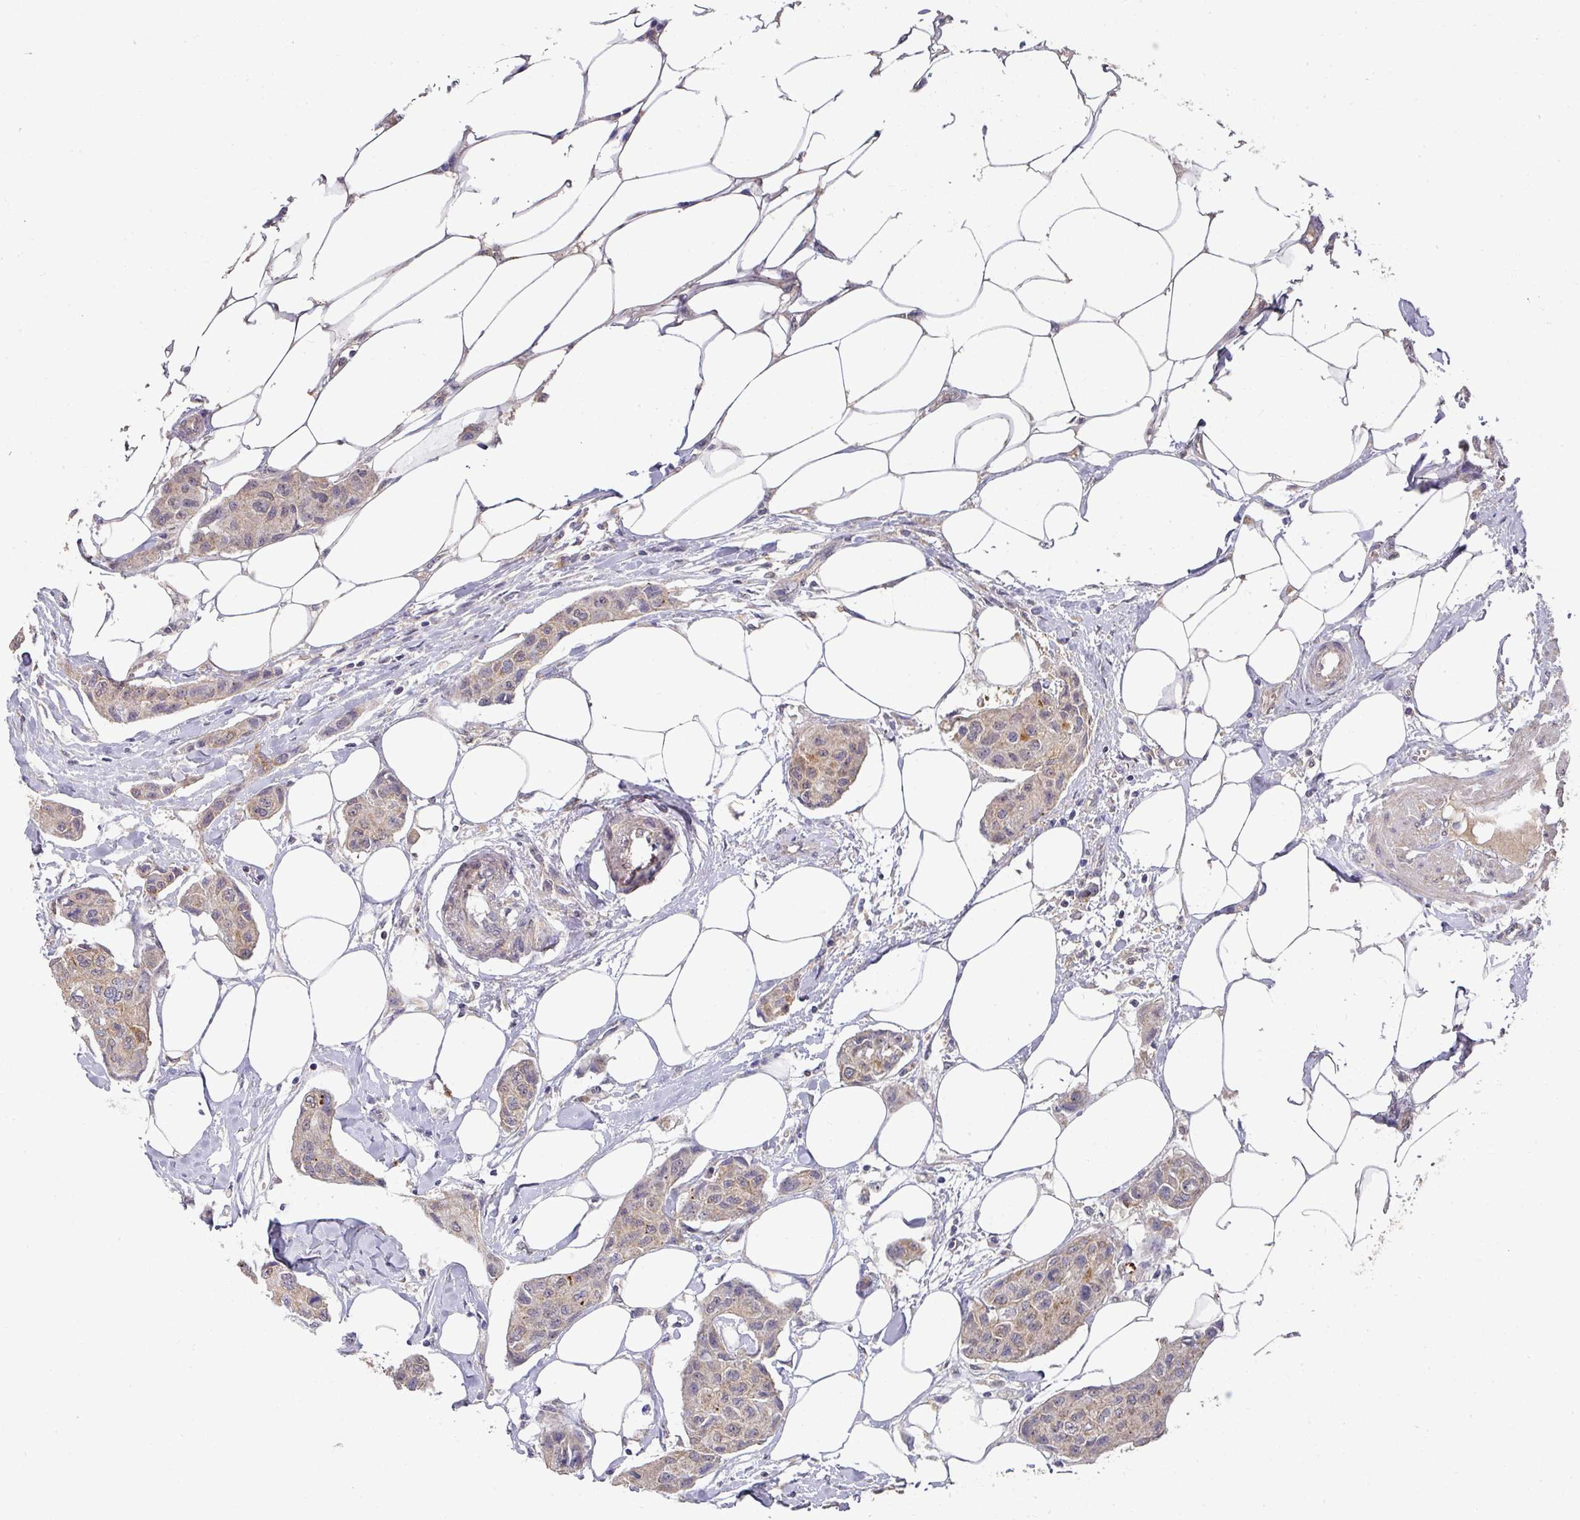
{"staining": {"intensity": "weak", "quantity": "25%-75%", "location": "cytoplasmic/membranous"}, "tissue": "breast cancer", "cell_type": "Tumor cells", "image_type": "cancer", "snomed": [{"axis": "morphology", "description": "Duct carcinoma"}, {"axis": "topography", "description": "Breast"}, {"axis": "topography", "description": "Lymph node"}], "caption": "Breast cancer tissue demonstrates weak cytoplasmic/membranous staining in about 25%-75% of tumor cells", "gene": "EXTL3", "patient": {"sex": "female", "age": 80}}